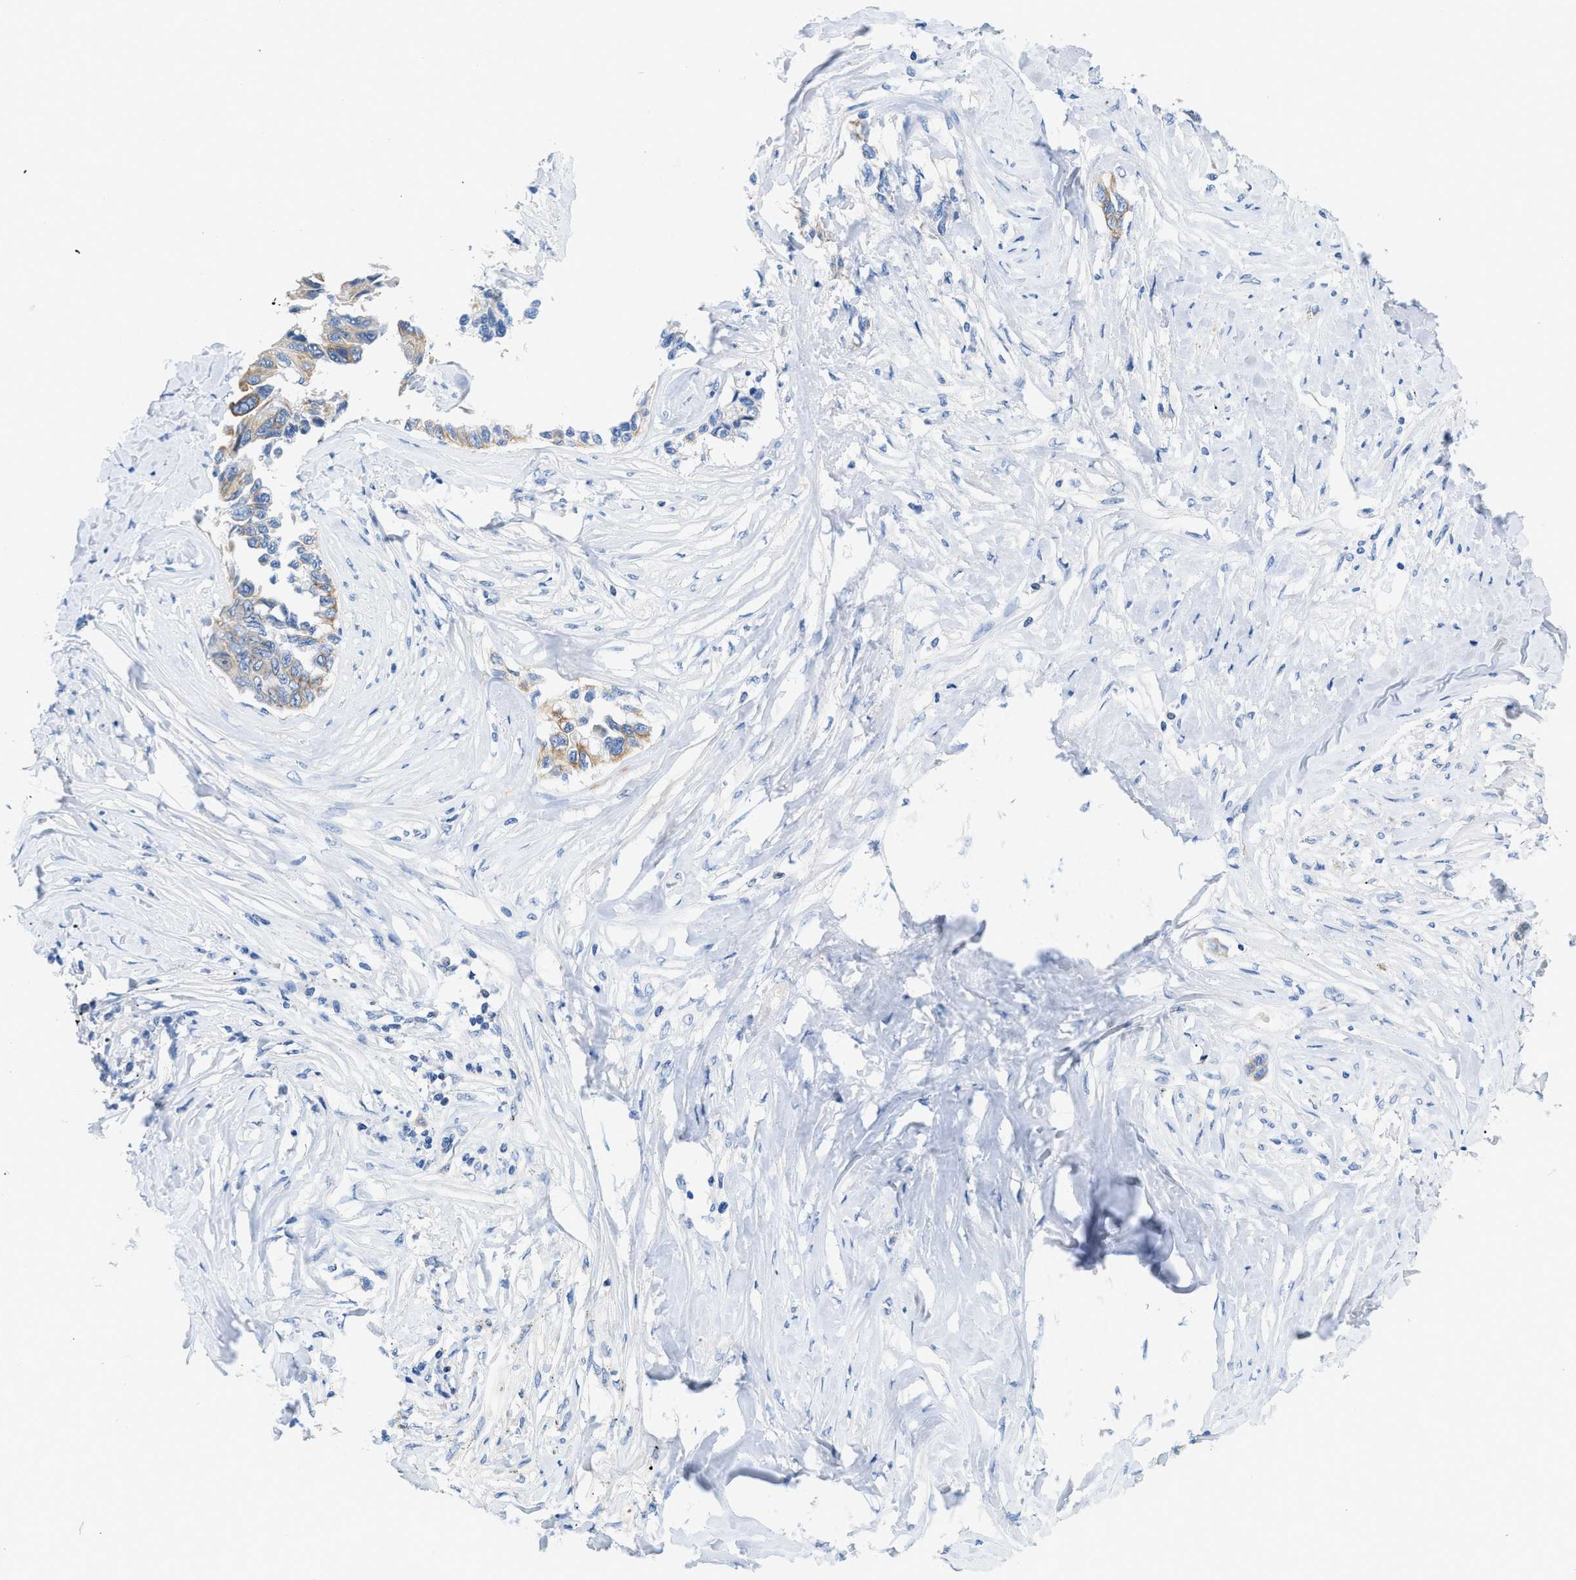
{"staining": {"intensity": "weak", "quantity": "25%-75%", "location": "cytoplasmic/membranous"}, "tissue": "lung cancer", "cell_type": "Tumor cells", "image_type": "cancer", "snomed": [{"axis": "morphology", "description": "Adenocarcinoma, NOS"}, {"axis": "topography", "description": "Lung"}], "caption": "Immunohistochemical staining of human lung cancer (adenocarcinoma) exhibits low levels of weak cytoplasmic/membranous protein positivity in about 25%-75% of tumor cells. The staining is performed using DAB (3,3'-diaminobenzidine) brown chromogen to label protein expression. The nuclei are counter-stained blue using hematoxylin.", "gene": "BPGM", "patient": {"sex": "female", "age": 51}}